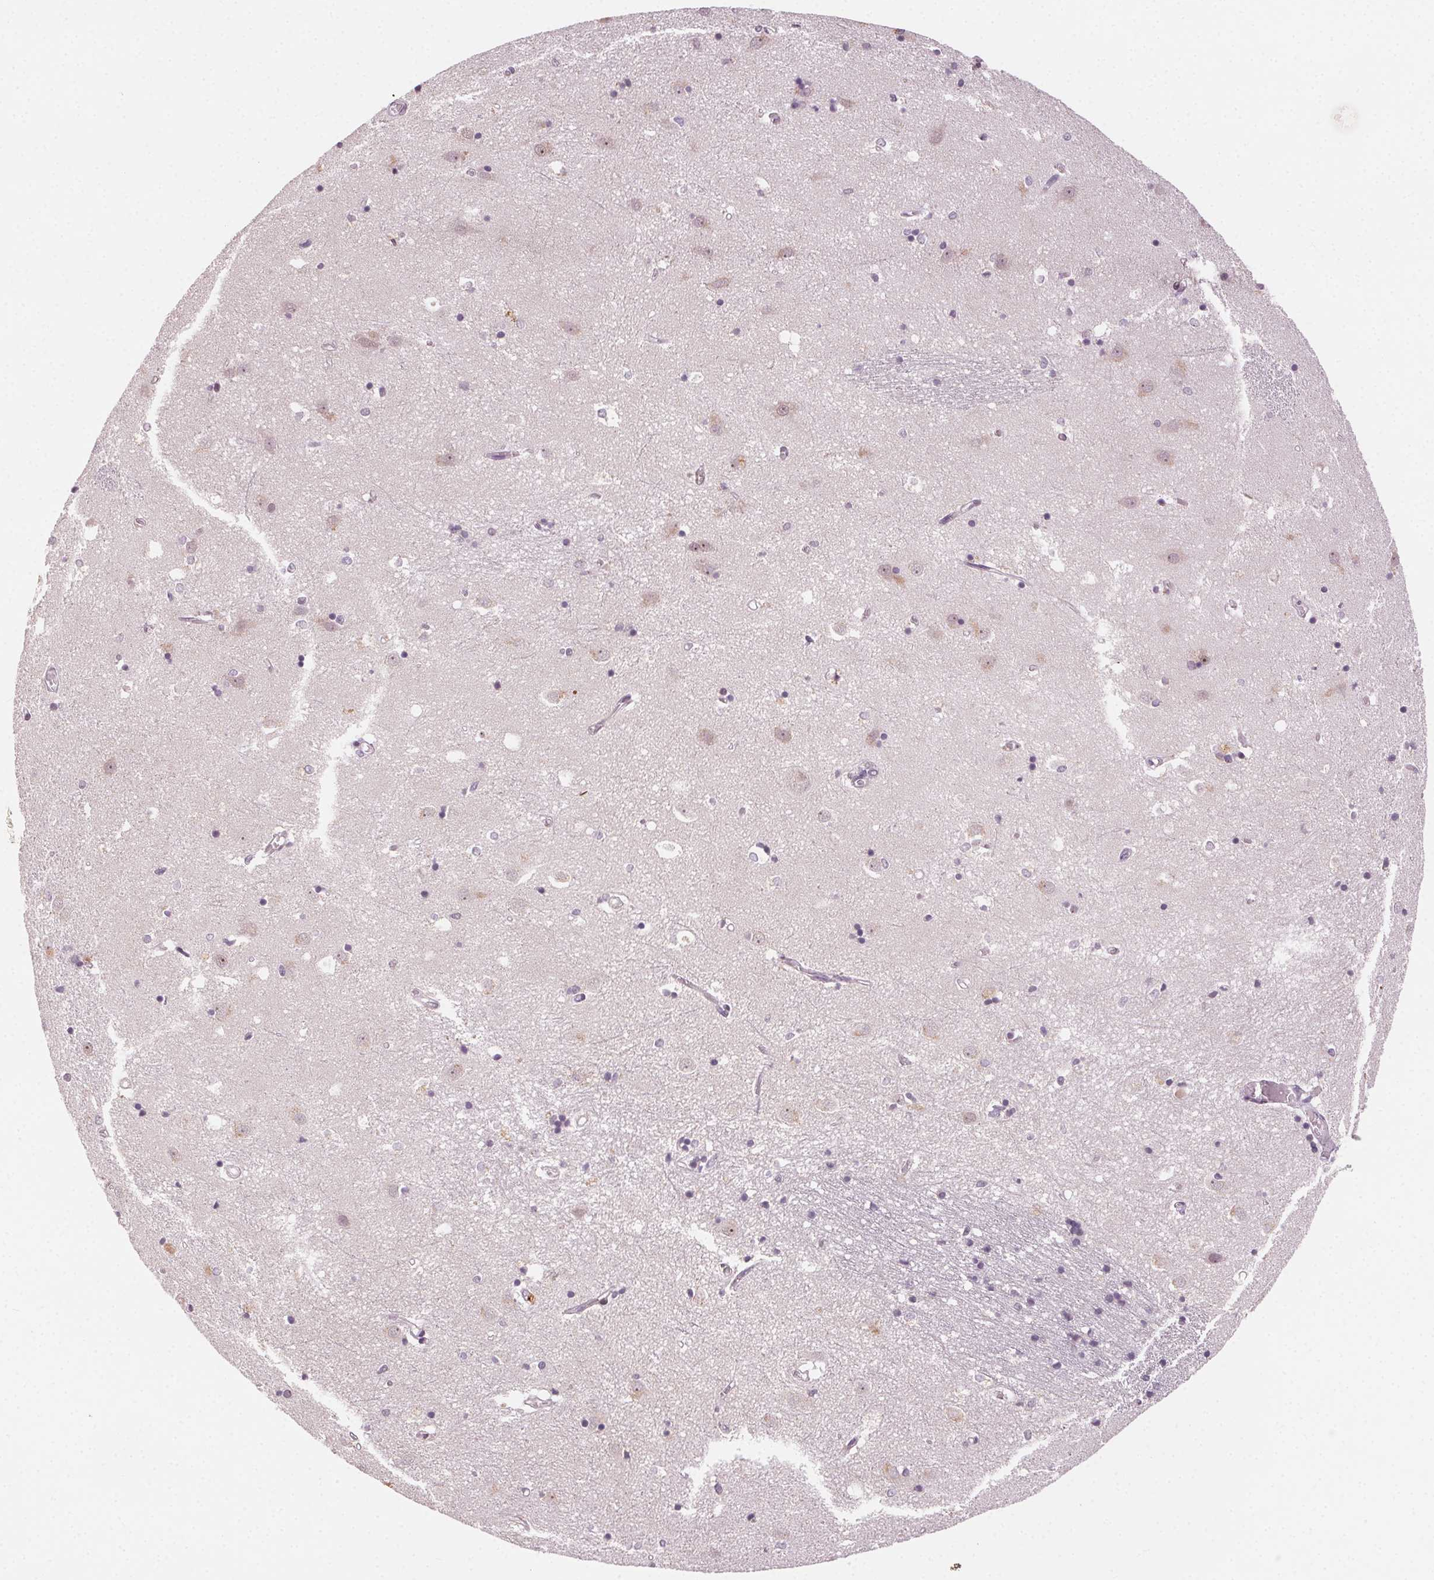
{"staining": {"intensity": "weak", "quantity": "<25%", "location": "cytoplasmic/membranous"}, "tissue": "caudate", "cell_type": "Glial cells", "image_type": "normal", "snomed": [{"axis": "morphology", "description": "Normal tissue, NOS"}, {"axis": "topography", "description": "Lateral ventricle wall"}], "caption": "A histopathology image of caudate stained for a protein shows no brown staining in glial cells. Nuclei are stained in blue.", "gene": "TUB", "patient": {"sex": "male", "age": 54}}